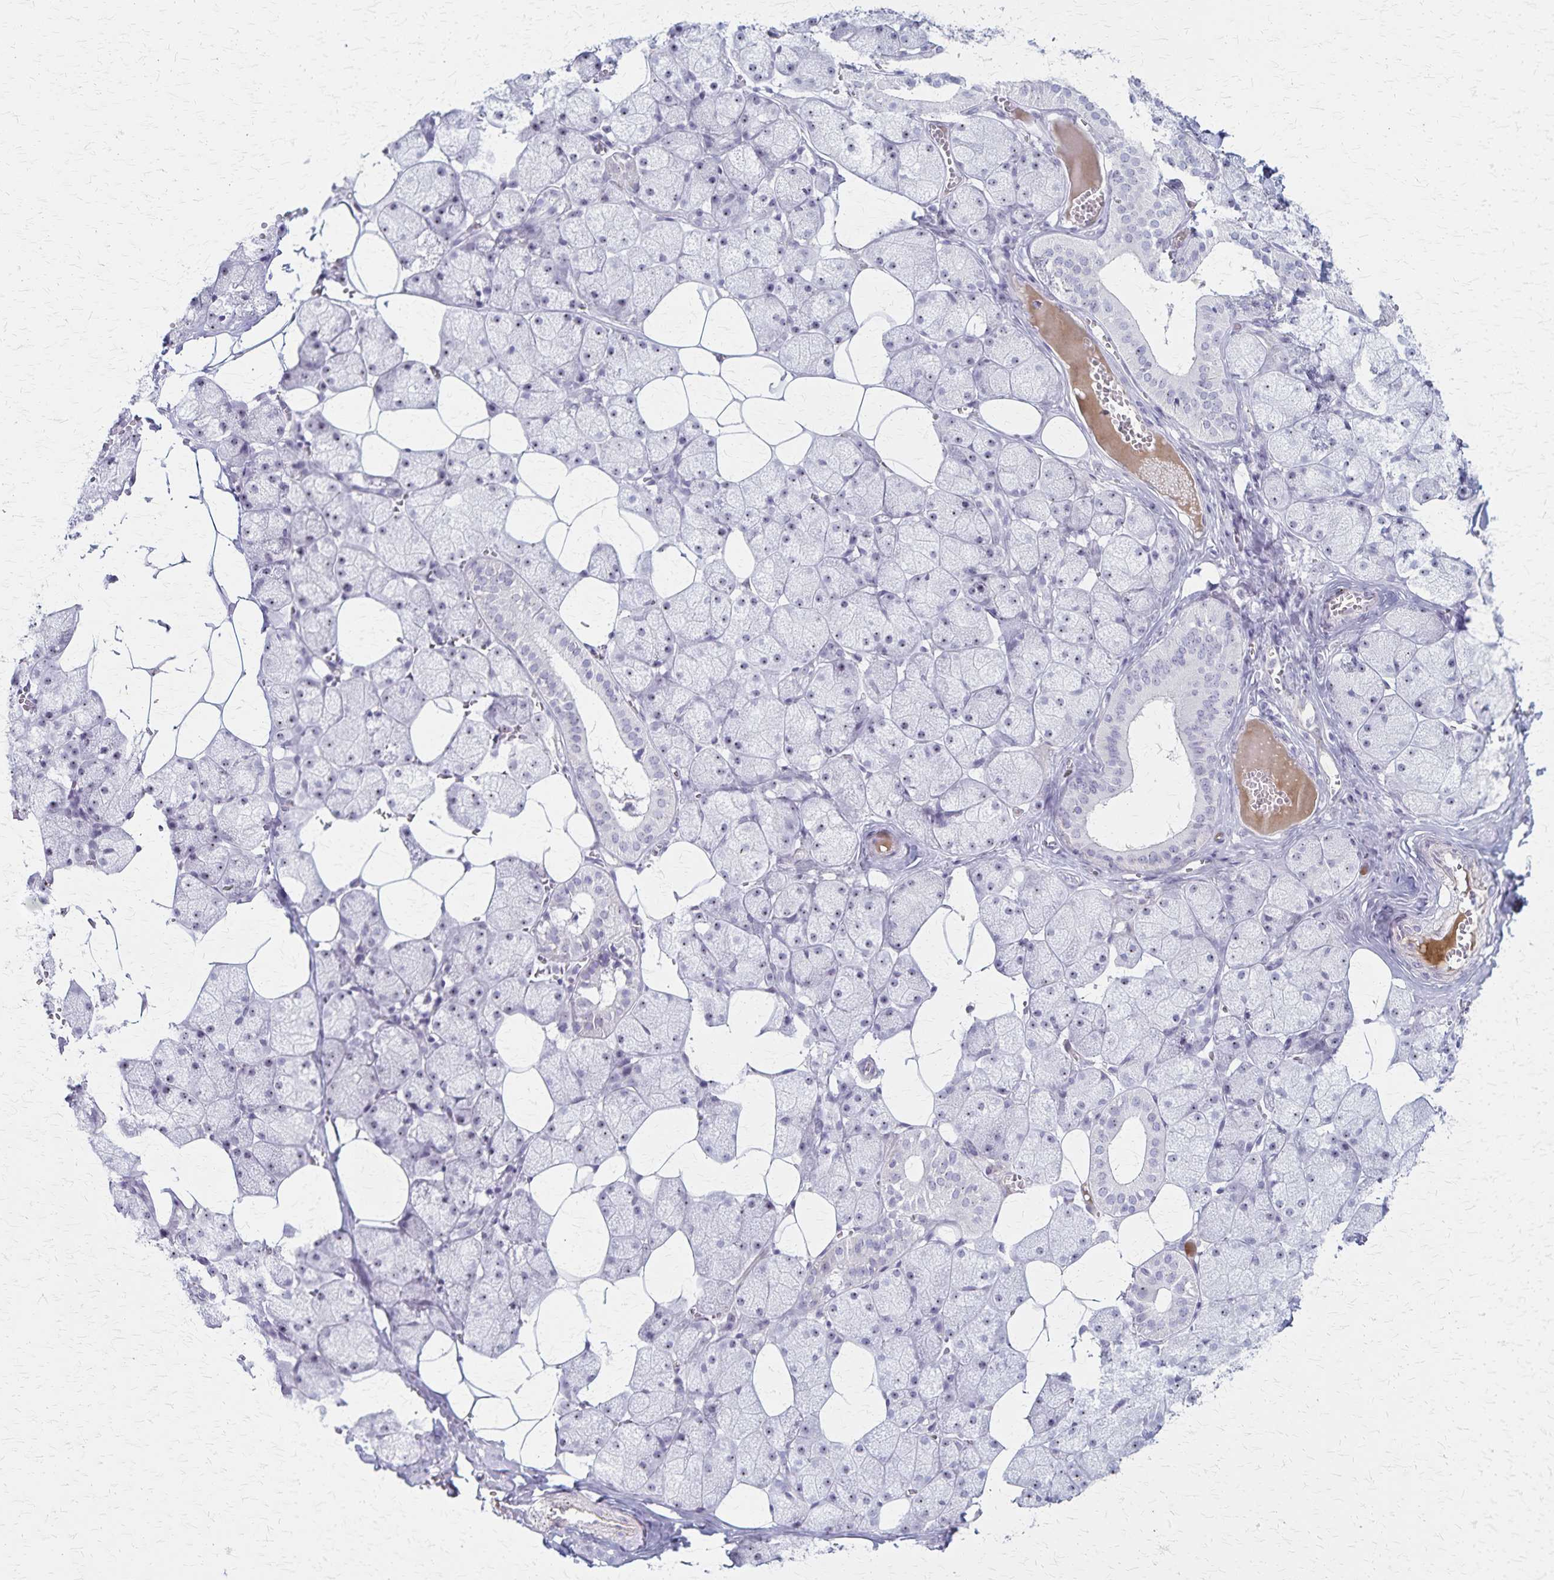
{"staining": {"intensity": "negative", "quantity": "none", "location": "none"}, "tissue": "salivary gland", "cell_type": "Glandular cells", "image_type": "normal", "snomed": [{"axis": "morphology", "description": "Normal tissue, NOS"}, {"axis": "topography", "description": "Salivary gland"}, {"axis": "topography", "description": "Peripheral nerve tissue"}], "caption": "IHC micrograph of normal human salivary gland stained for a protein (brown), which displays no staining in glandular cells.", "gene": "DLK2", "patient": {"sex": "male", "age": 38}}